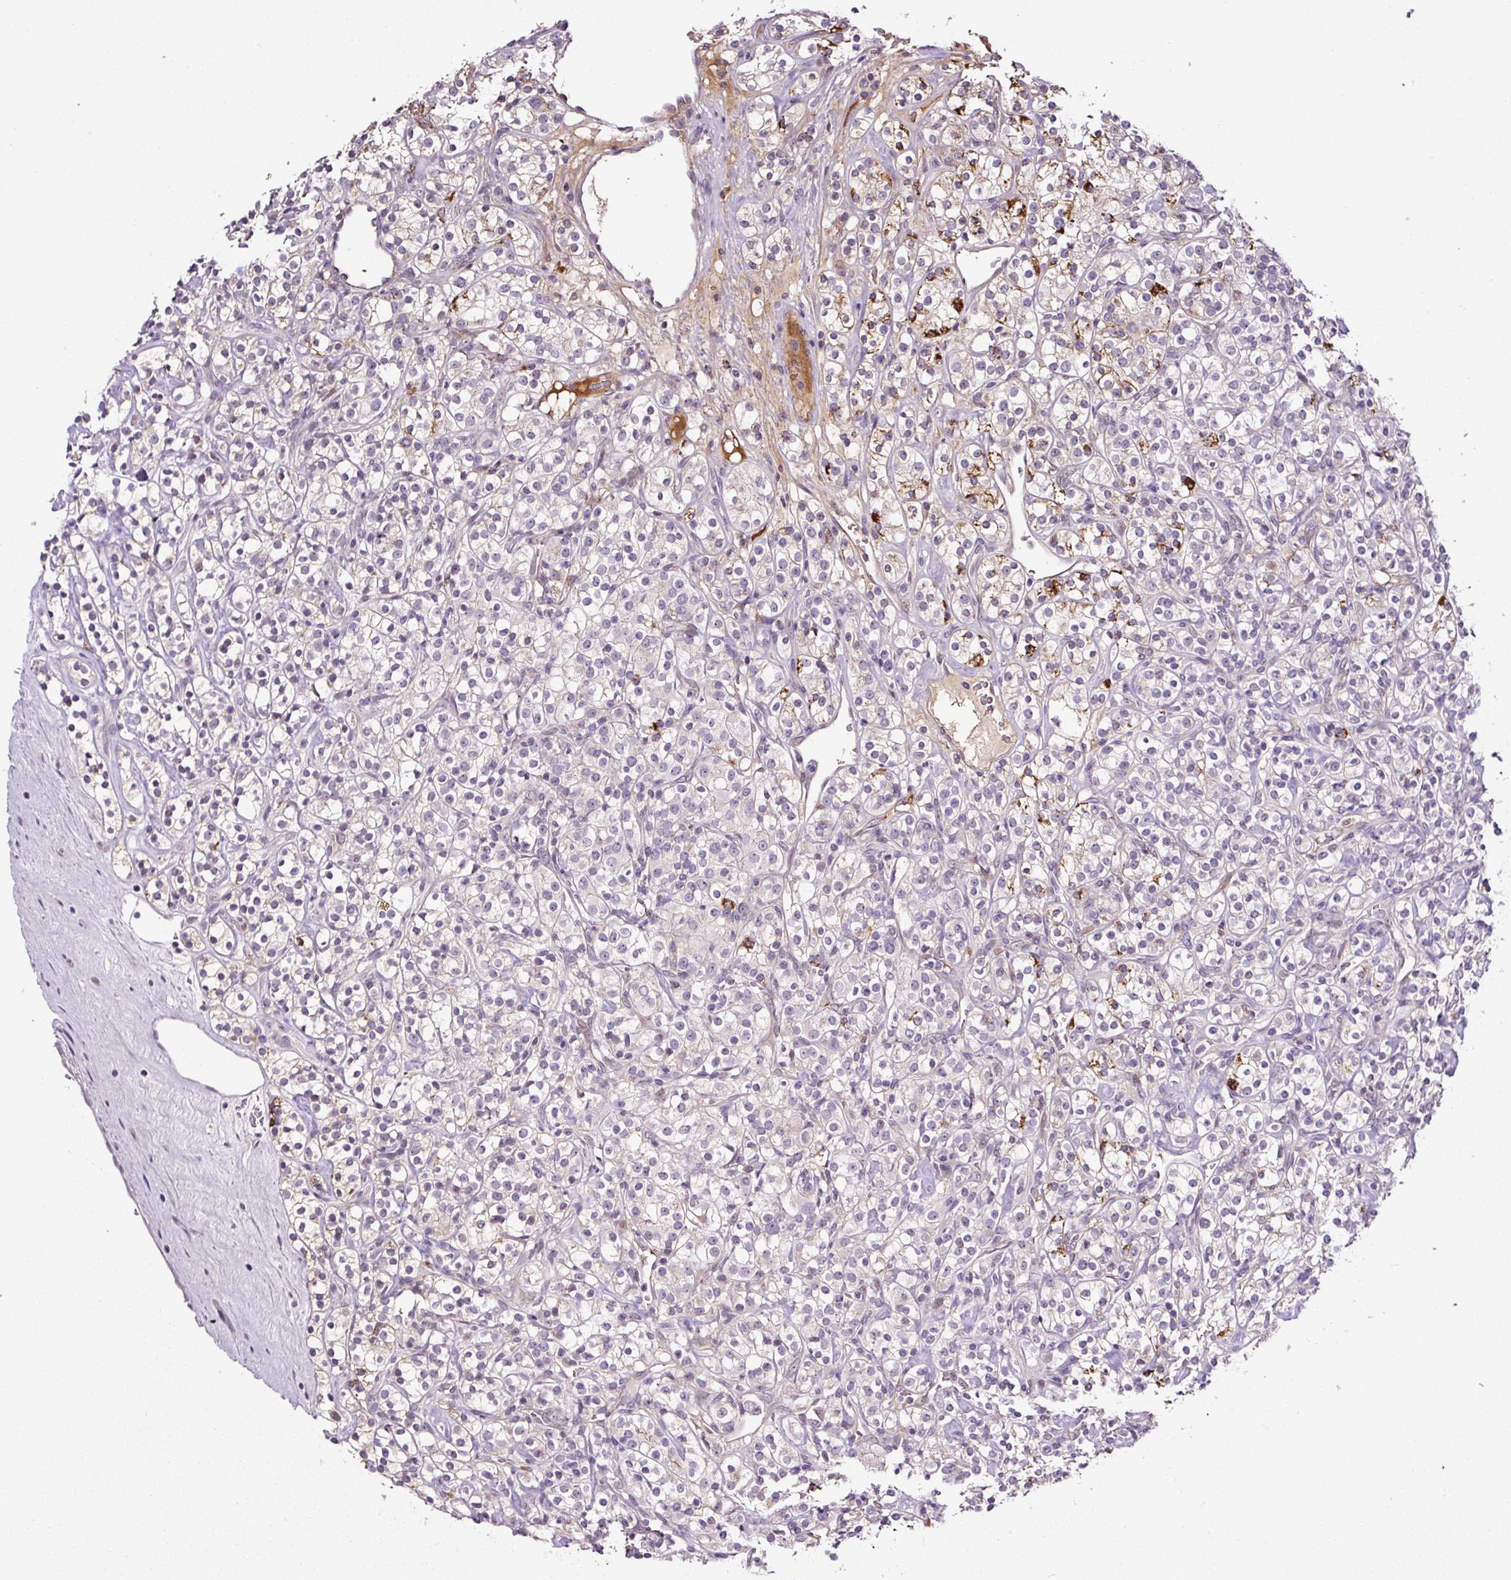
{"staining": {"intensity": "negative", "quantity": "none", "location": "none"}, "tissue": "renal cancer", "cell_type": "Tumor cells", "image_type": "cancer", "snomed": [{"axis": "morphology", "description": "Adenocarcinoma, NOS"}, {"axis": "topography", "description": "Kidney"}], "caption": "Tumor cells are negative for brown protein staining in adenocarcinoma (renal).", "gene": "LRRC24", "patient": {"sex": "male", "age": 77}}